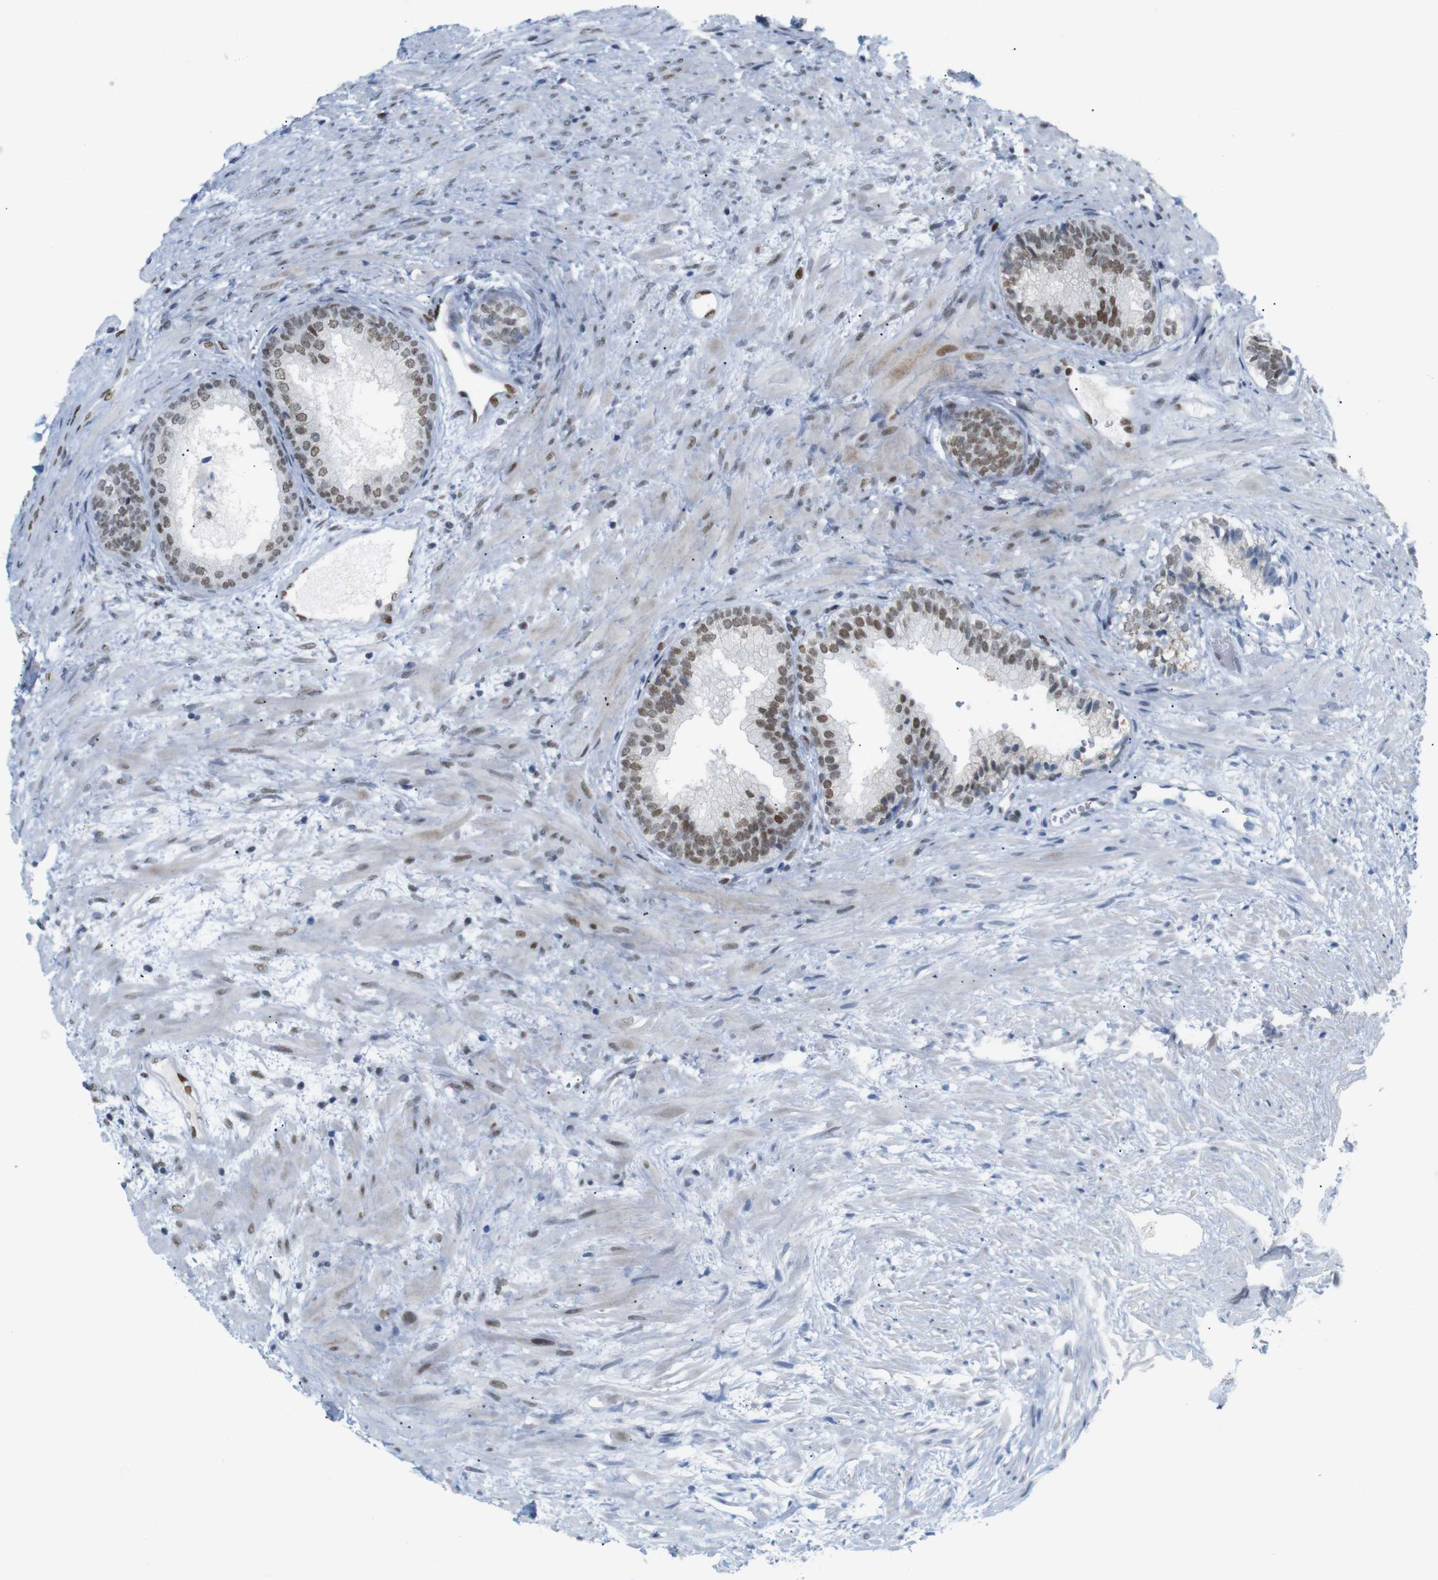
{"staining": {"intensity": "moderate", "quantity": "25%-75%", "location": "nuclear"}, "tissue": "prostate", "cell_type": "Glandular cells", "image_type": "normal", "snomed": [{"axis": "morphology", "description": "Normal tissue, NOS"}, {"axis": "topography", "description": "Prostate"}], "caption": "Unremarkable prostate was stained to show a protein in brown. There is medium levels of moderate nuclear staining in approximately 25%-75% of glandular cells.", "gene": "RIOX2", "patient": {"sex": "male", "age": 76}}